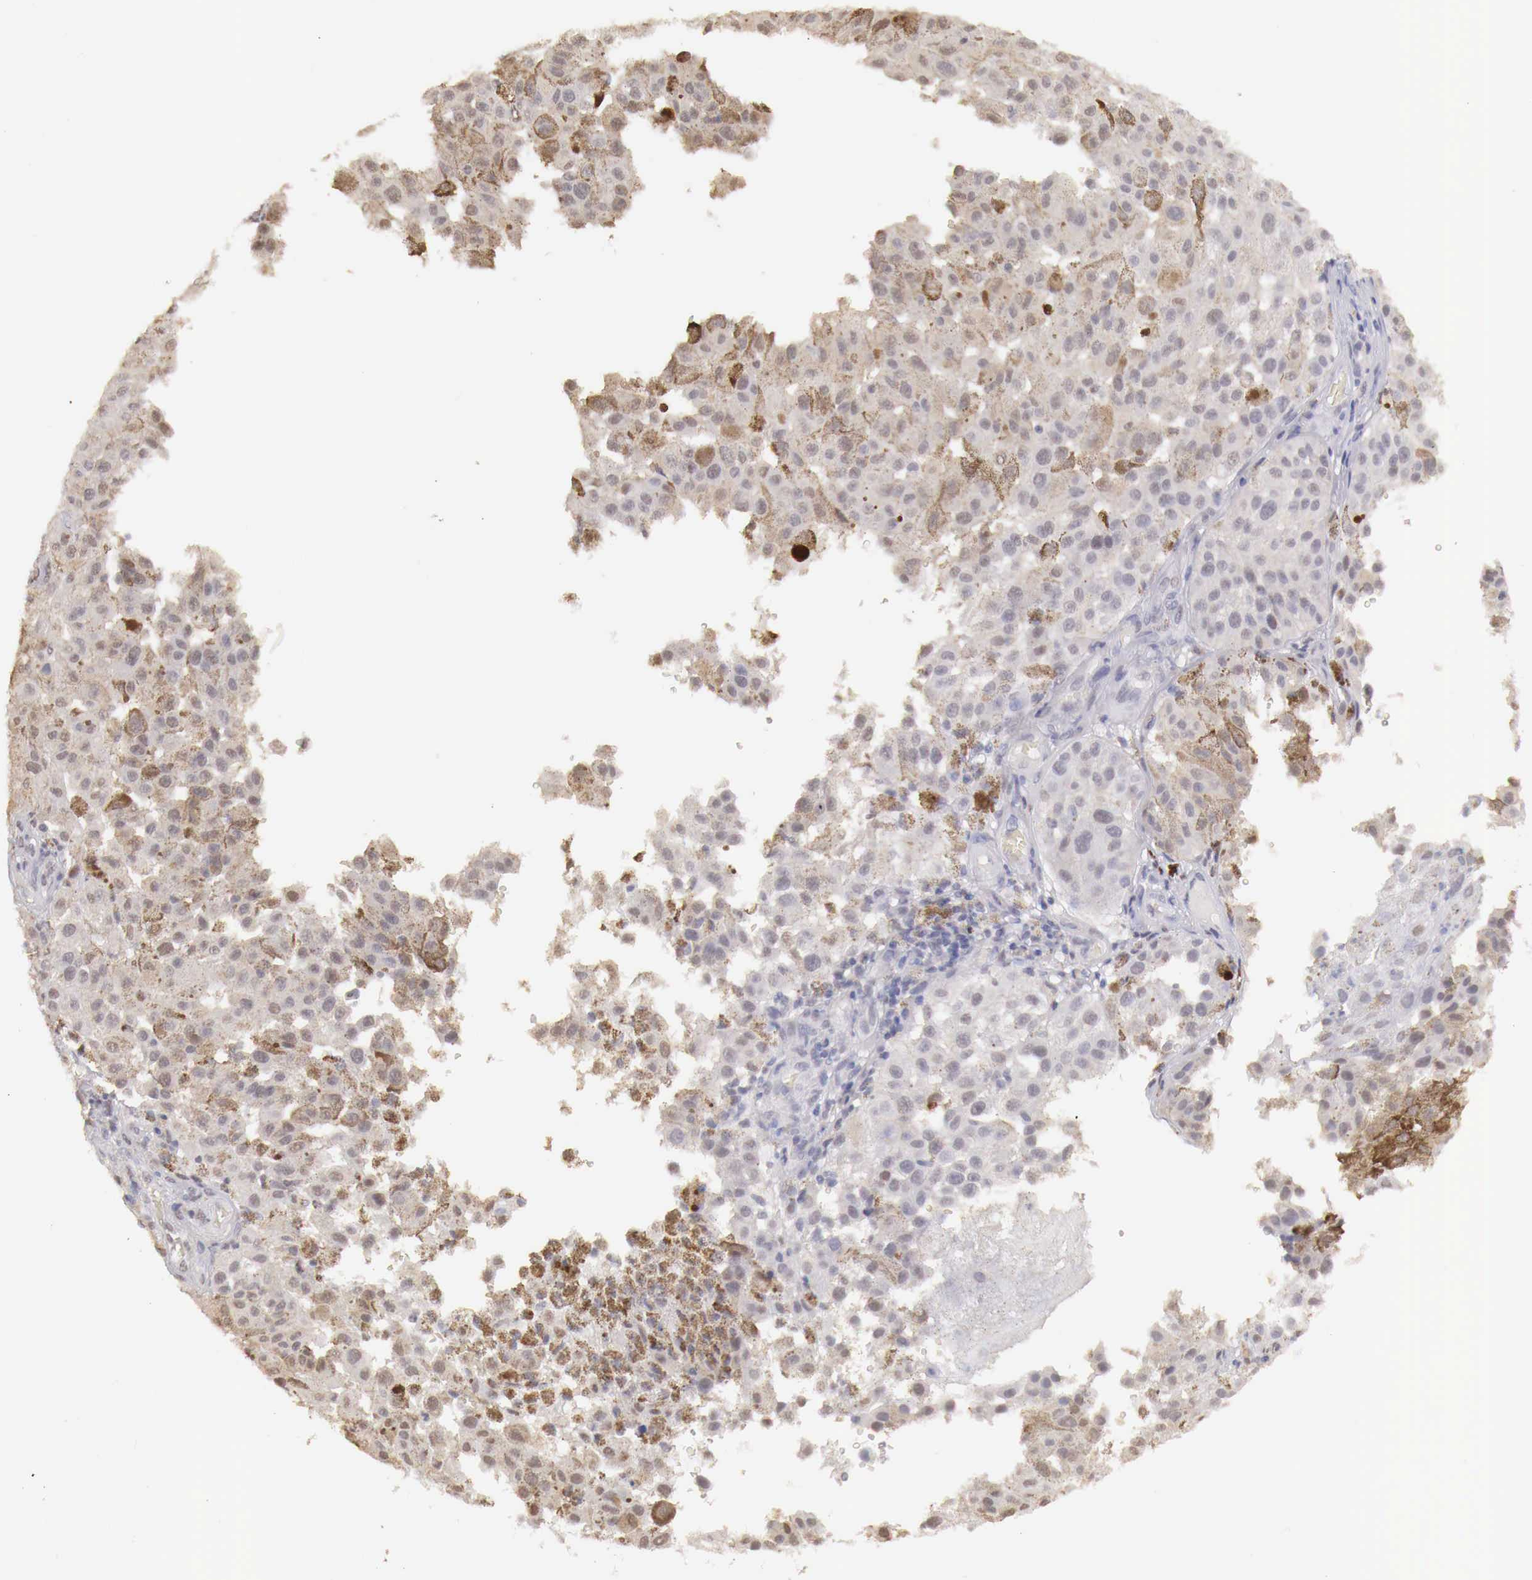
{"staining": {"intensity": "negative", "quantity": "none", "location": "none"}, "tissue": "melanoma", "cell_type": "Tumor cells", "image_type": "cancer", "snomed": [{"axis": "morphology", "description": "Malignant melanoma, NOS"}, {"axis": "topography", "description": "Skin"}], "caption": "Immunohistochemistry (IHC) image of human malignant melanoma stained for a protein (brown), which displays no expression in tumor cells.", "gene": "UBA1", "patient": {"sex": "female", "age": 64}}